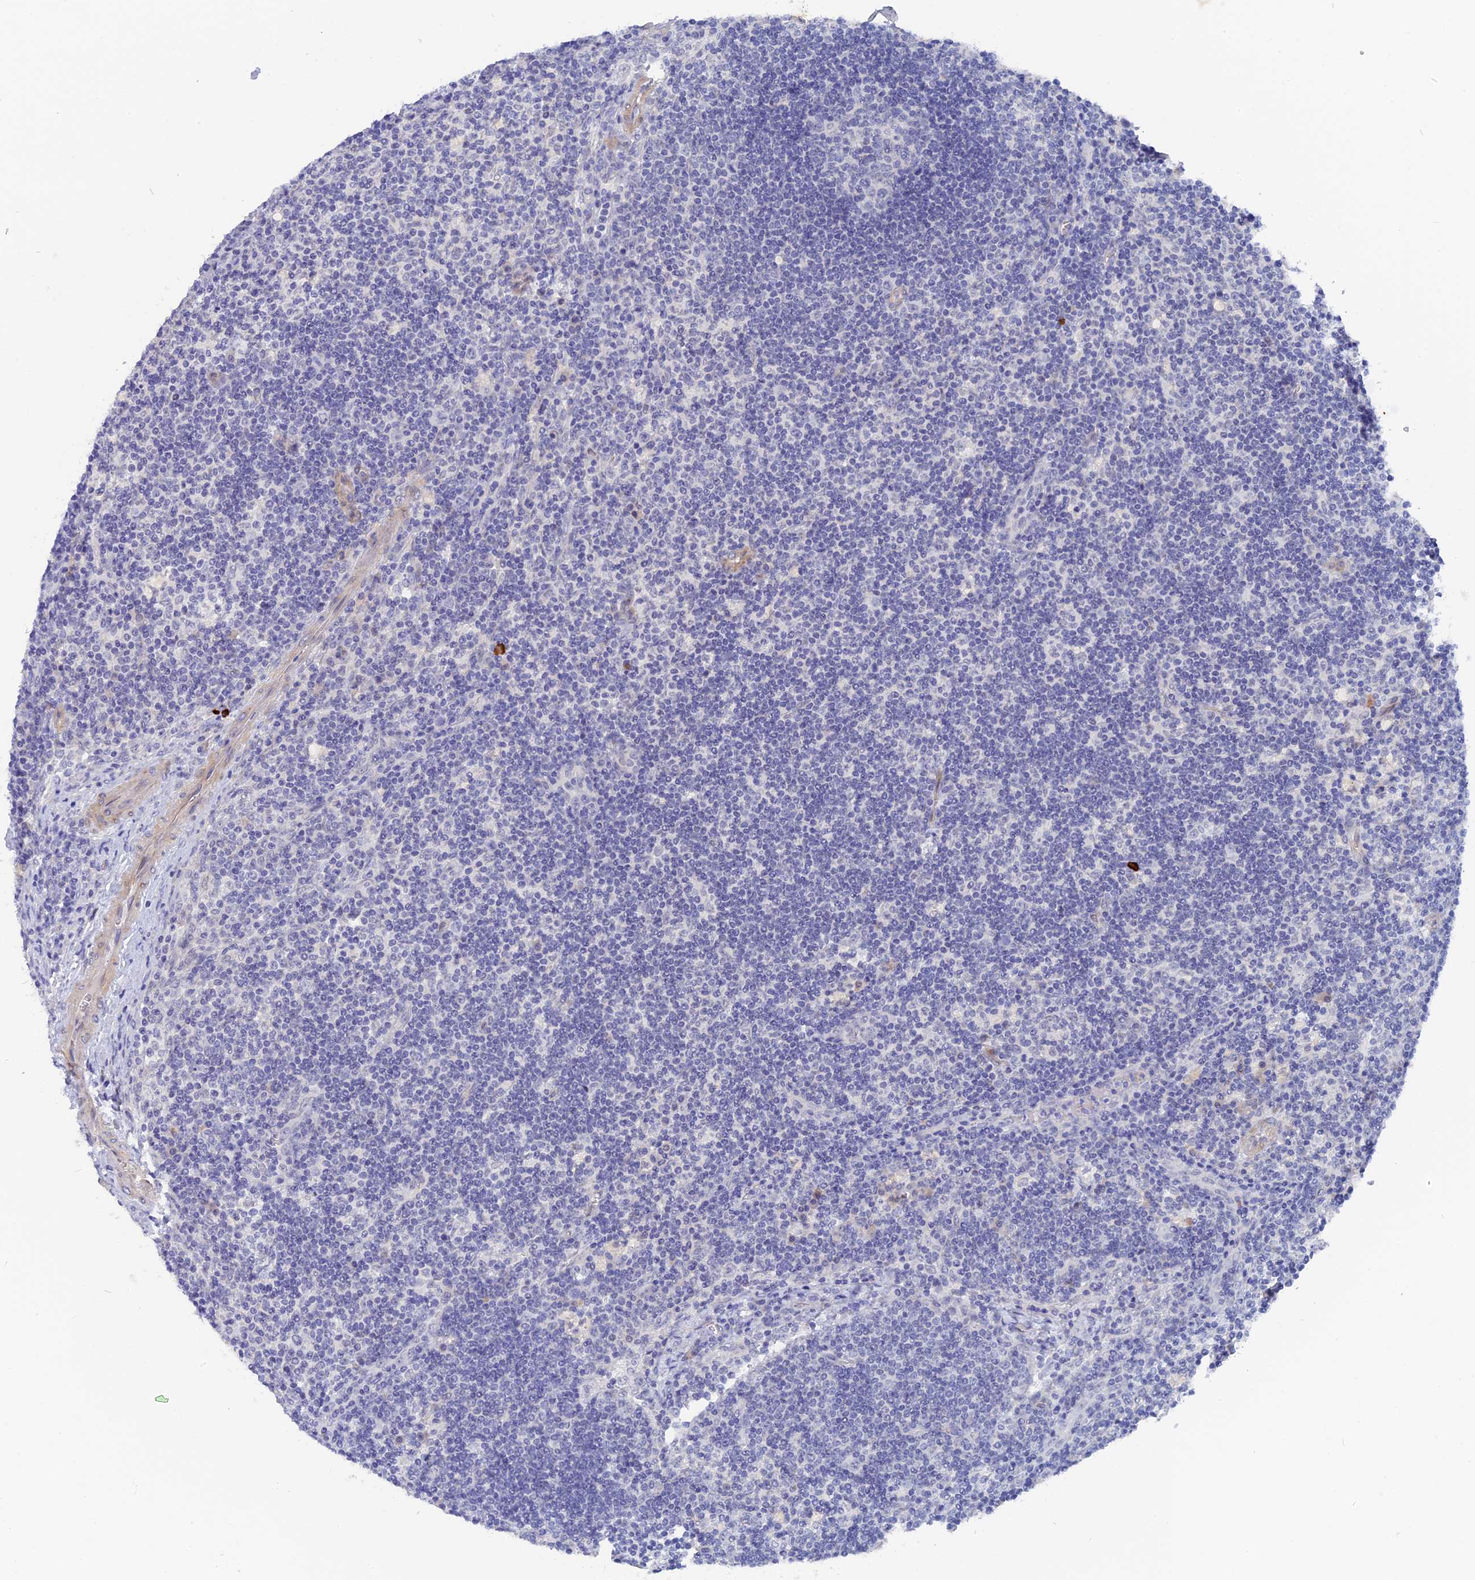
{"staining": {"intensity": "negative", "quantity": "none", "location": "none"}, "tissue": "lymph node", "cell_type": "Germinal center cells", "image_type": "normal", "snomed": [{"axis": "morphology", "description": "Normal tissue, NOS"}, {"axis": "topography", "description": "Lymph node"}], "caption": "DAB immunohistochemical staining of benign human lymph node reveals no significant expression in germinal center cells.", "gene": "DACT3", "patient": {"sex": "male", "age": 58}}